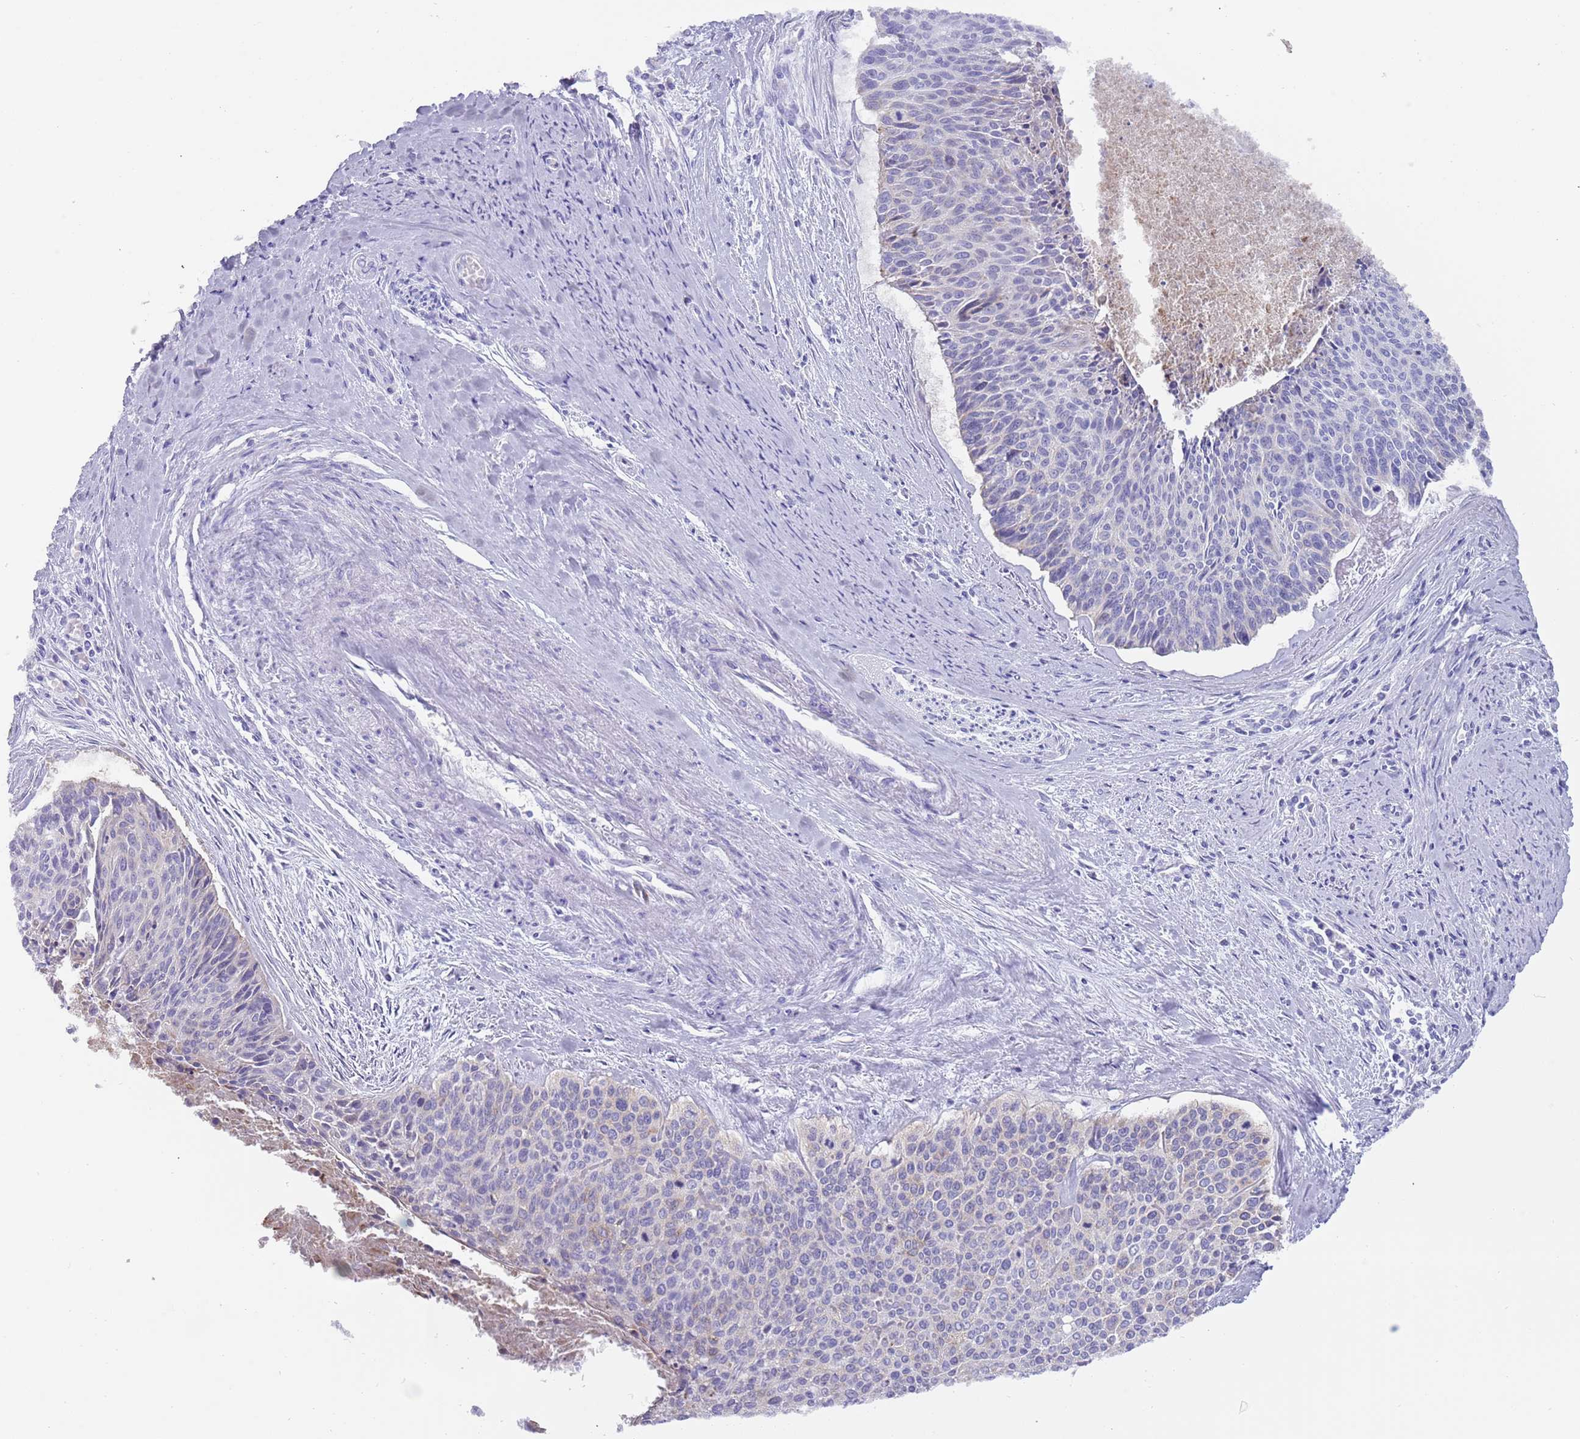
{"staining": {"intensity": "negative", "quantity": "none", "location": "none"}, "tissue": "cervical cancer", "cell_type": "Tumor cells", "image_type": "cancer", "snomed": [{"axis": "morphology", "description": "Squamous cell carcinoma, NOS"}, {"axis": "topography", "description": "Cervix"}], "caption": "A high-resolution image shows immunohistochemistry (IHC) staining of cervical cancer (squamous cell carcinoma), which demonstrates no significant positivity in tumor cells. Nuclei are stained in blue.", "gene": "HDAC8", "patient": {"sex": "female", "age": 55}}